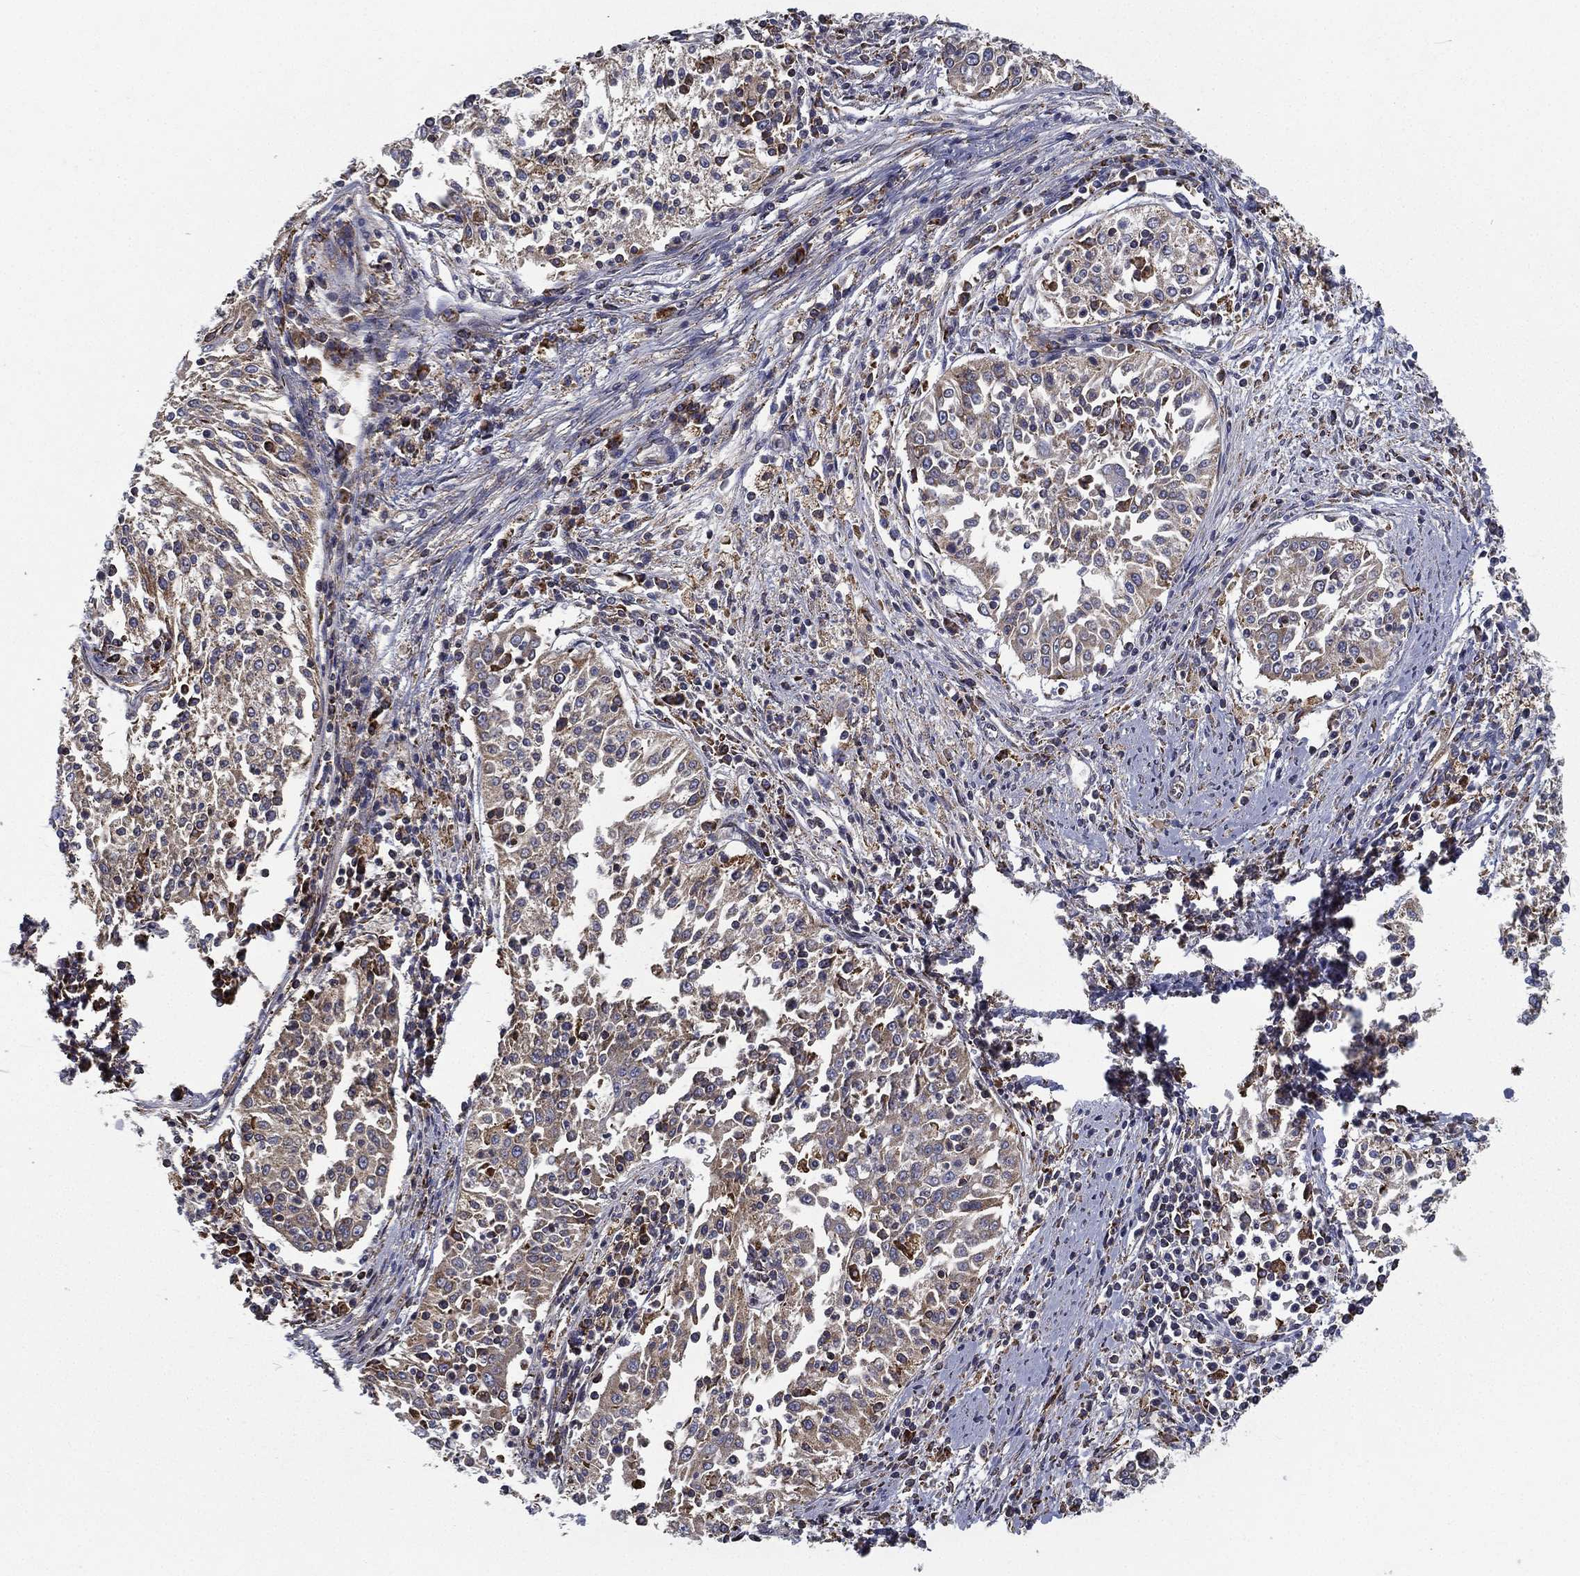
{"staining": {"intensity": "negative", "quantity": "none", "location": "none"}, "tissue": "cervical cancer", "cell_type": "Tumor cells", "image_type": "cancer", "snomed": [{"axis": "morphology", "description": "Squamous cell carcinoma, NOS"}, {"axis": "topography", "description": "Cervix"}], "caption": "Tumor cells show no significant positivity in cervical cancer.", "gene": "MT-CYB", "patient": {"sex": "female", "age": 41}}